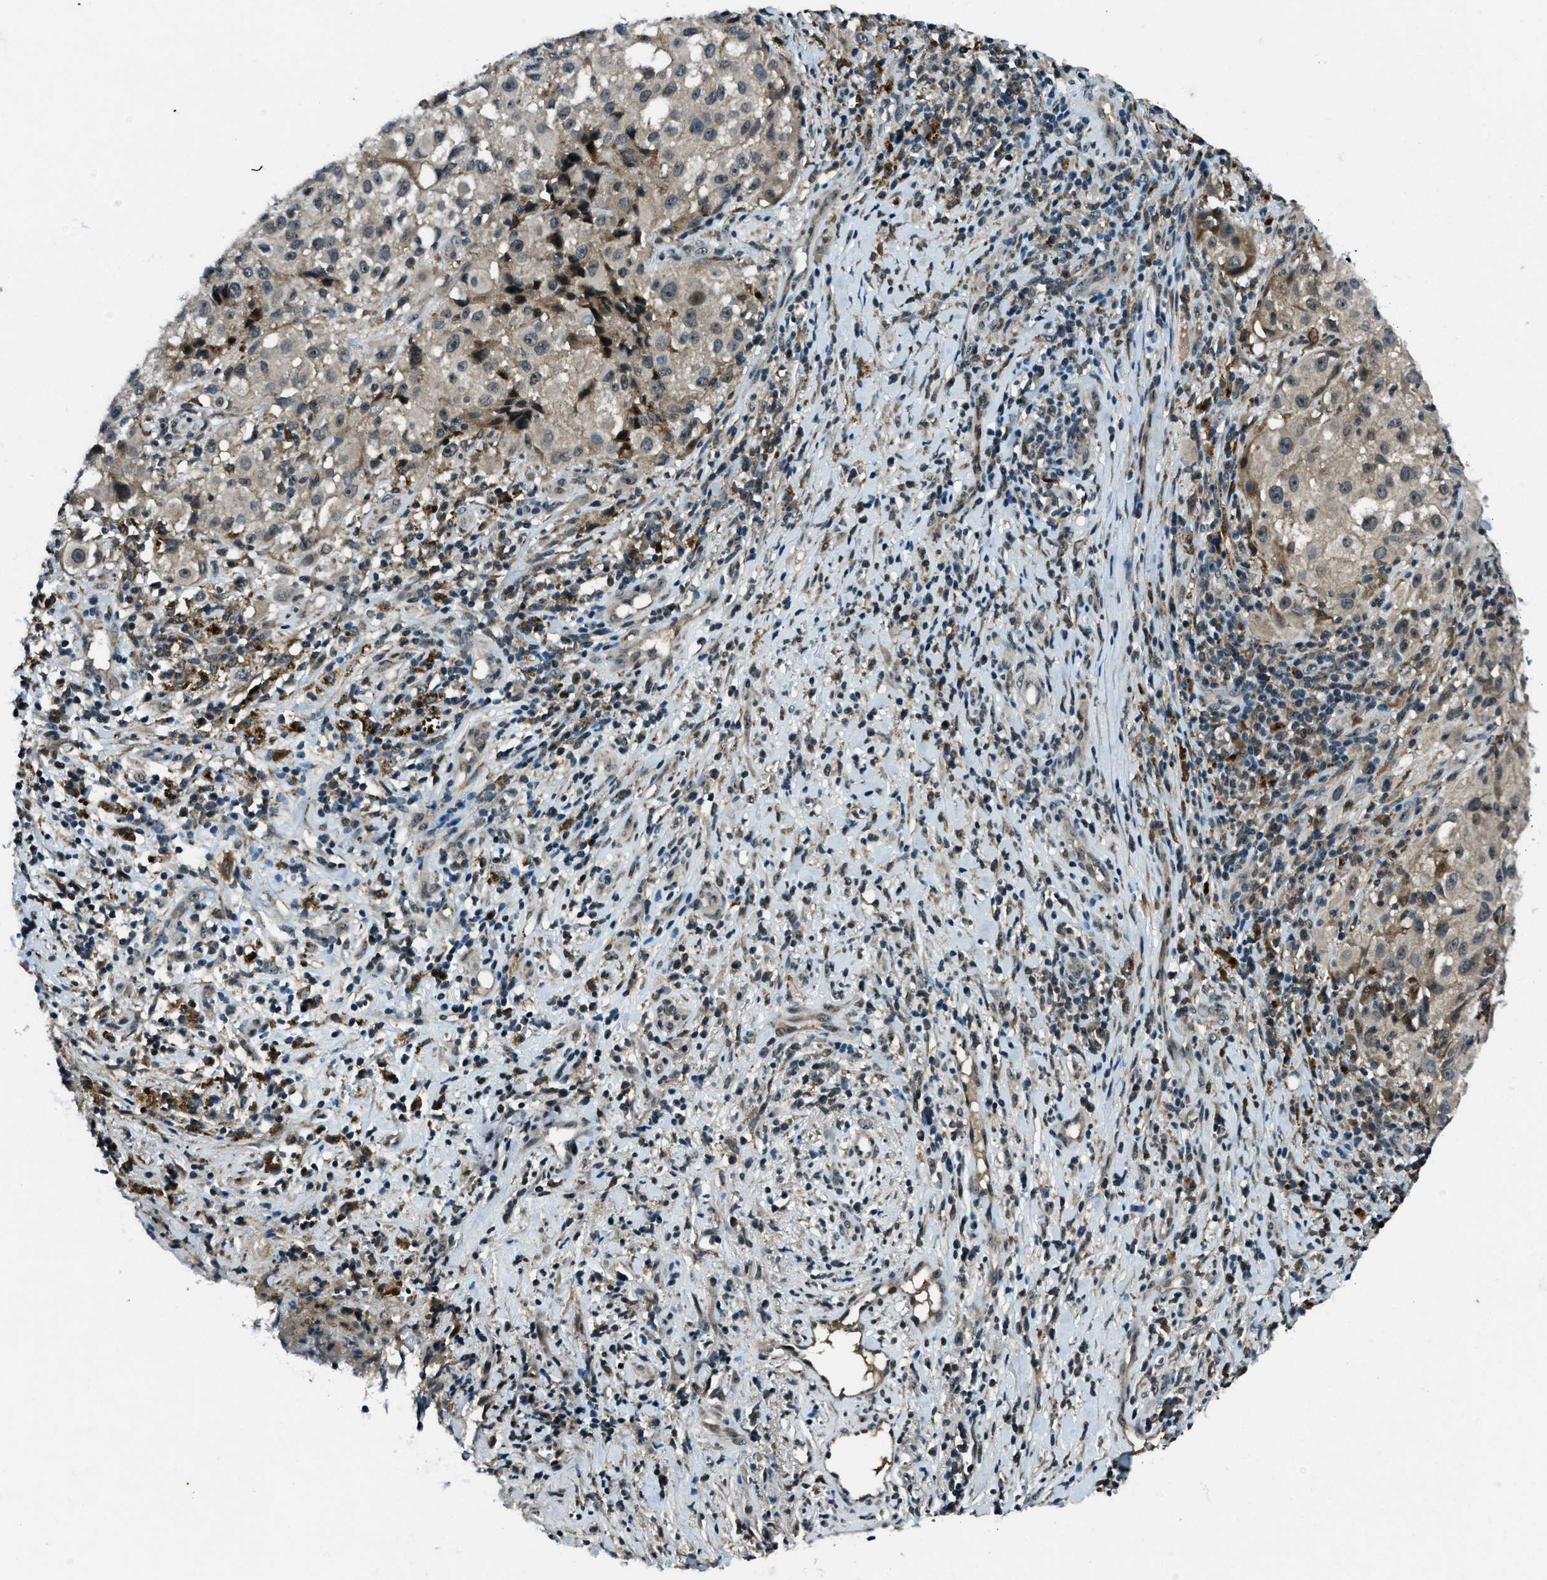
{"staining": {"intensity": "weak", "quantity": "<25%", "location": "cytoplasmic/membranous,nuclear"}, "tissue": "melanoma", "cell_type": "Tumor cells", "image_type": "cancer", "snomed": [{"axis": "morphology", "description": "Necrosis, NOS"}, {"axis": "morphology", "description": "Malignant melanoma, NOS"}, {"axis": "topography", "description": "Skin"}], "caption": "IHC histopathology image of human malignant melanoma stained for a protein (brown), which exhibits no expression in tumor cells.", "gene": "ACTL9", "patient": {"sex": "female", "age": 87}}